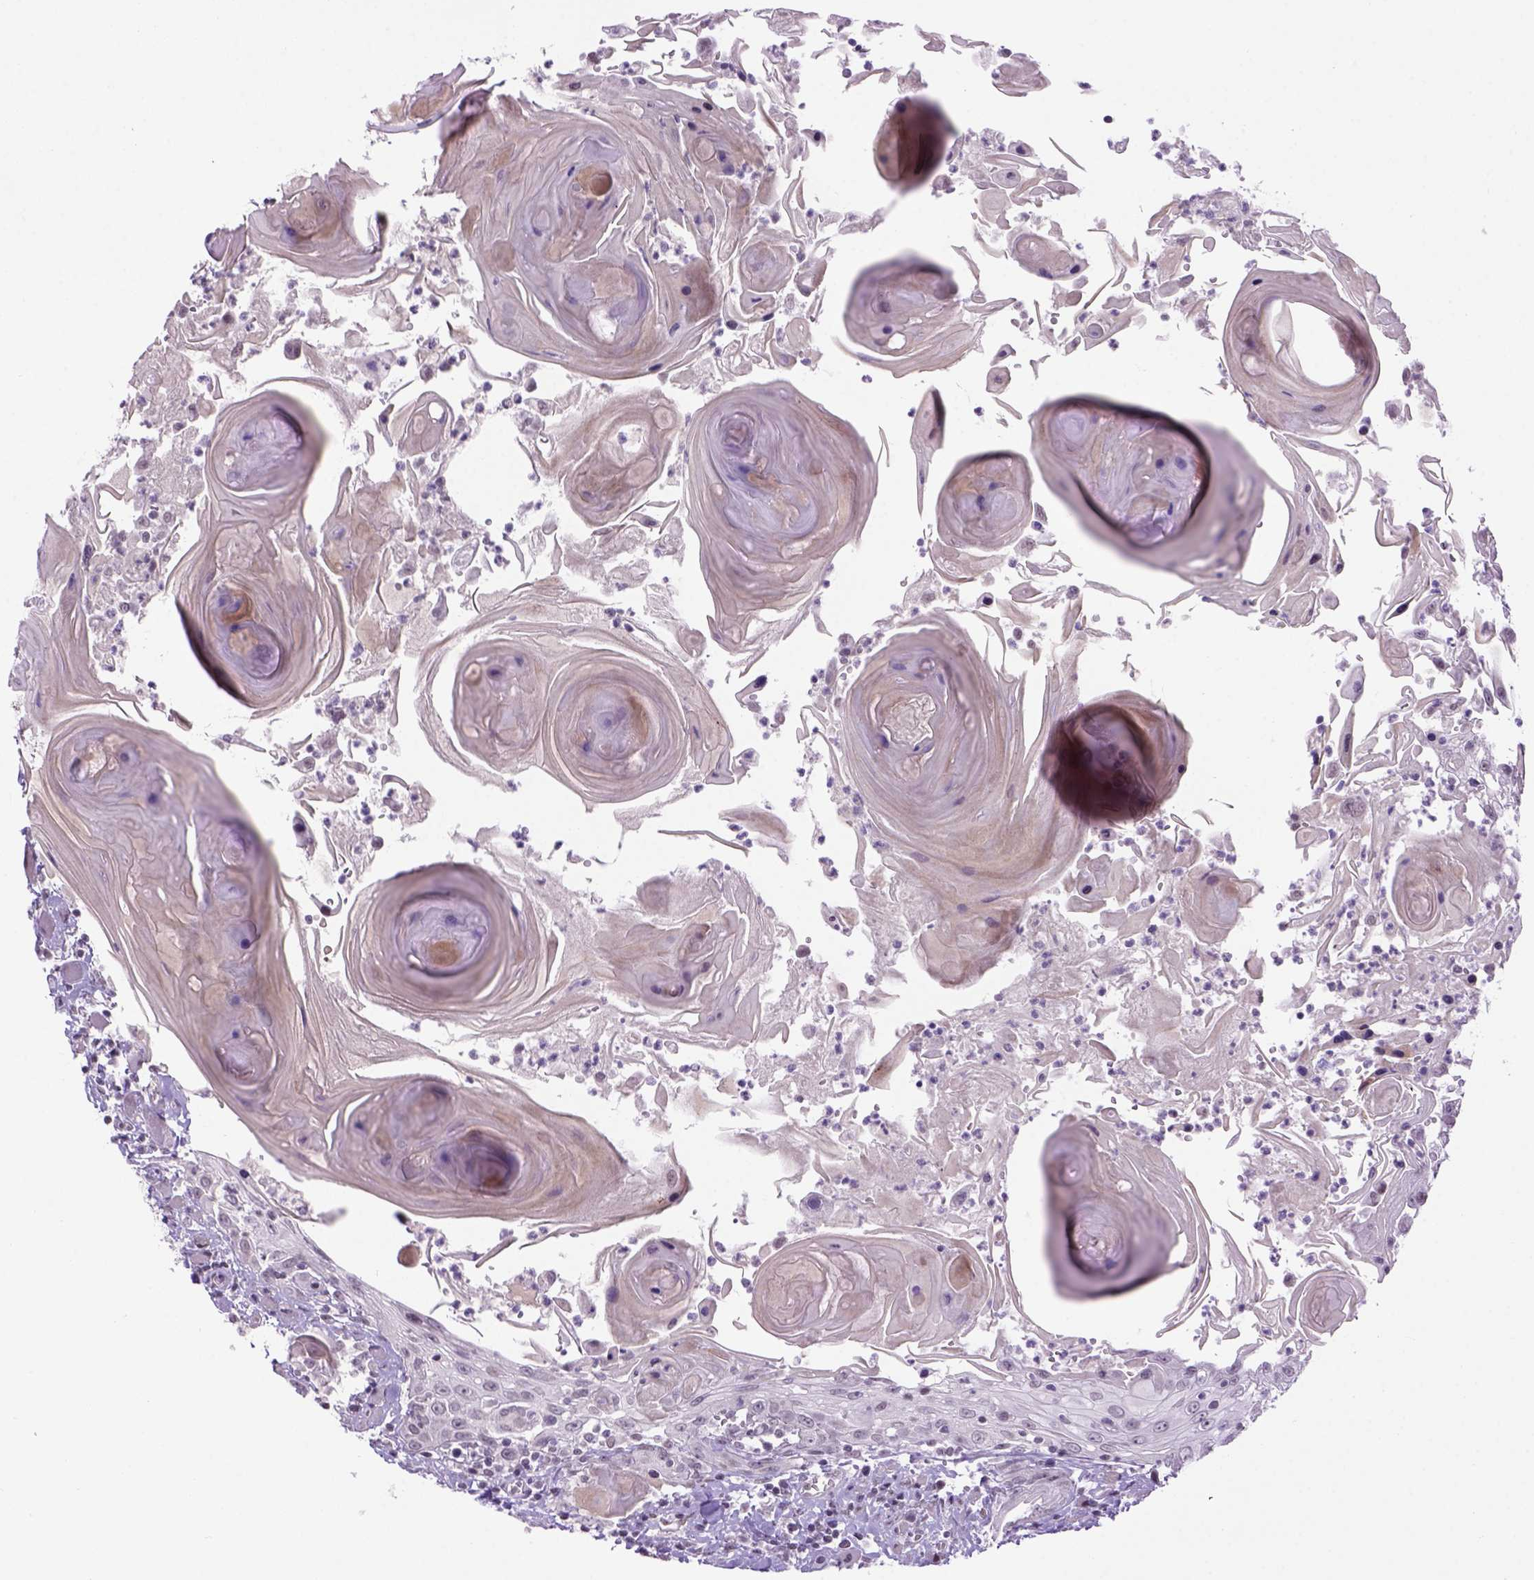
{"staining": {"intensity": "negative", "quantity": "none", "location": "none"}, "tissue": "head and neck cancer", "cell_type": "Tumor cells", "image_type": "cancer", "snomed": [{"axis": "morphology", "description": "Squamous cell carcinoma, NOS"}, {"axis": "topography", "description": "Head-Neck"}], "caption": "High magnification brightfield microscopy of head and neck cancer (squamous cell carcinoma) stained with DAB (brown) and counterstained with hematoxylin (blue): tumor cells show no significant staining. (DAB IHC with hematoxylin counter stain).", "gene": "TBPL1", "patient": {"sex": "female", "age": 80}}